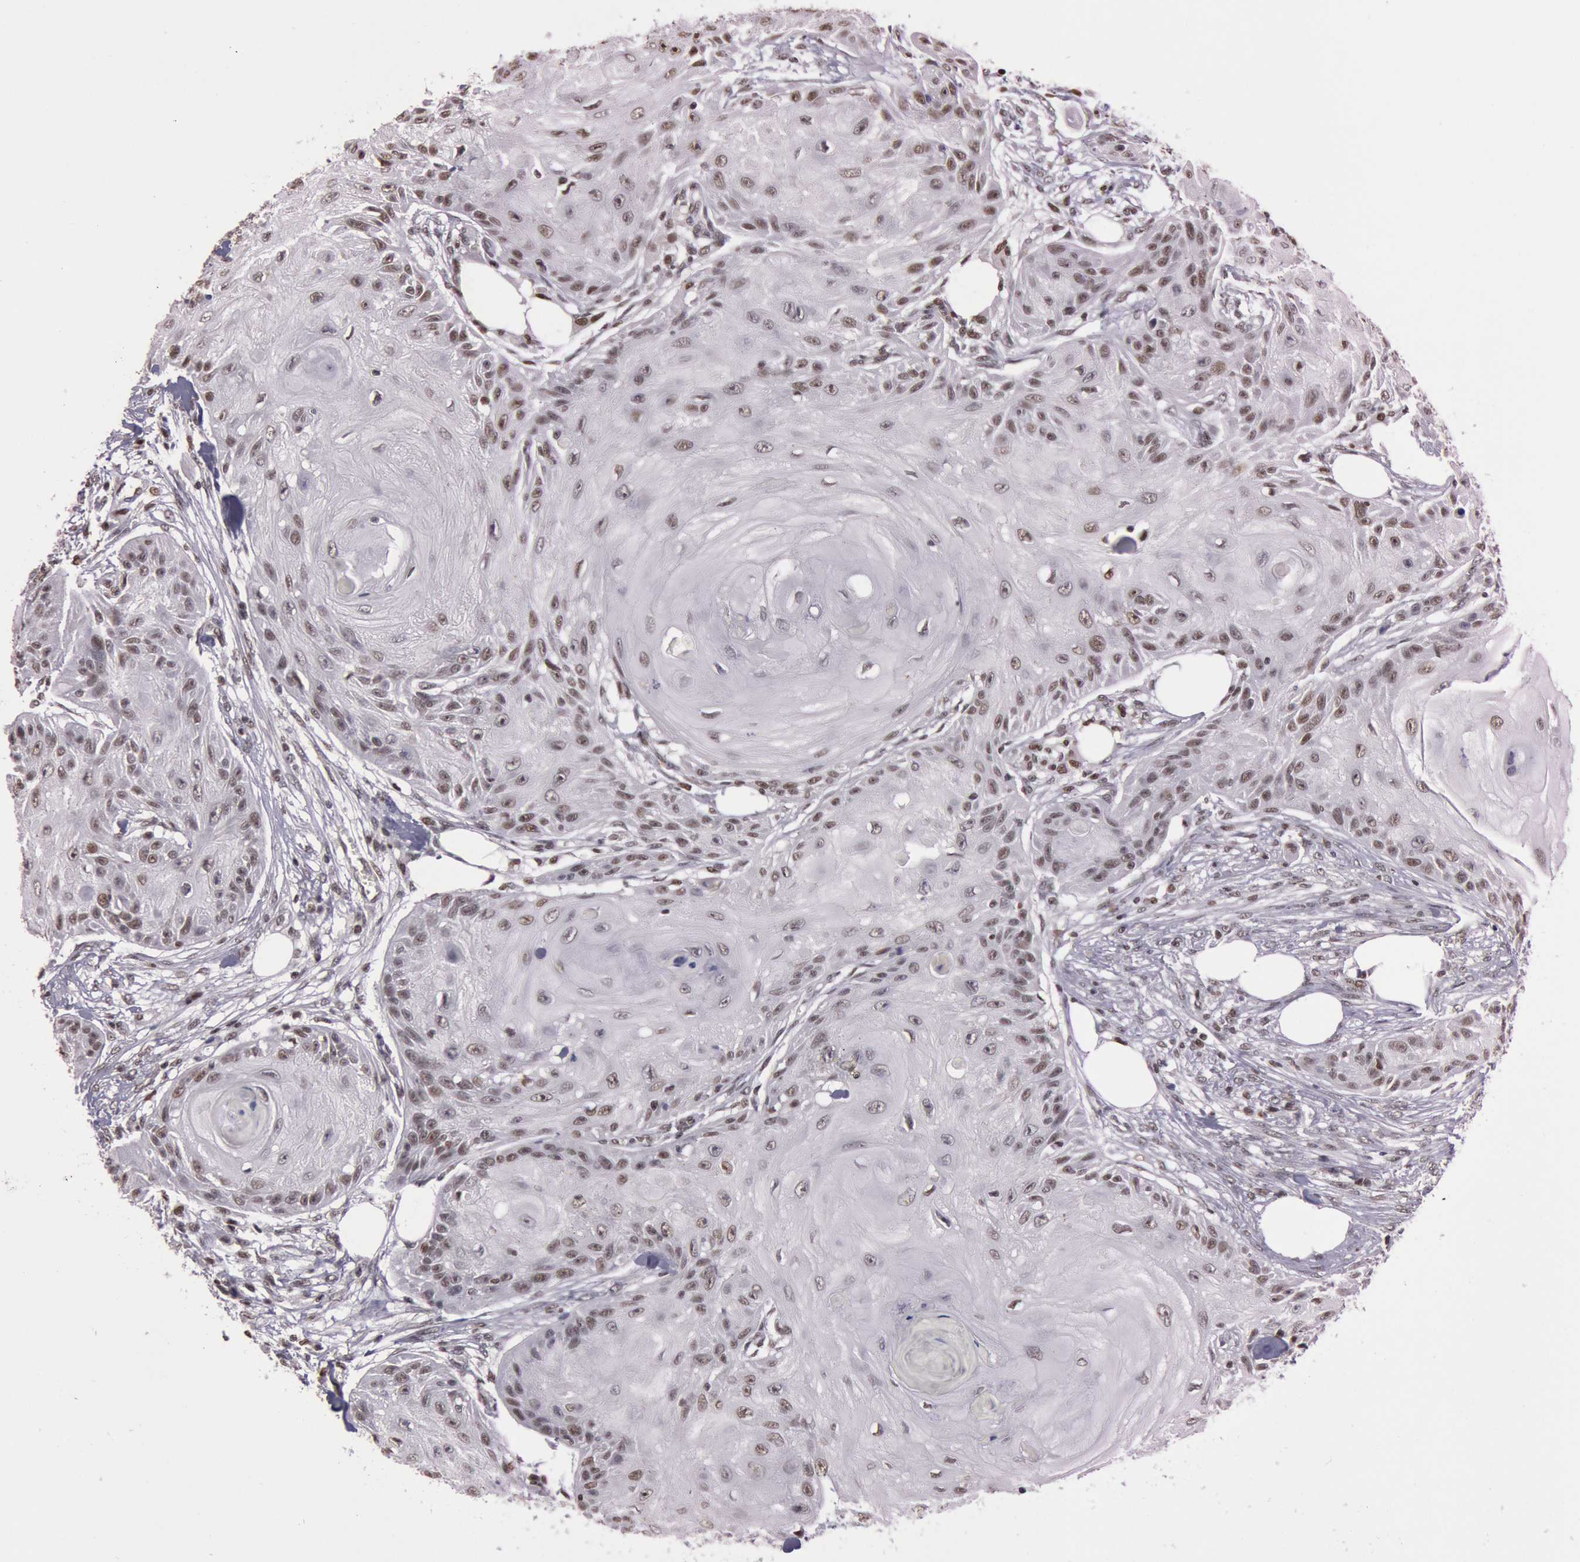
{"staining": {"intensity": "weak", "quantity": "<25%", "location": "nuclear"}, "tissue": "skin cancer", "cell_type": "Tumor cells", "image_type": "cancer", "snomed": [{"axis": "morphology", "description": "Squamous cell carcinoma, NOS"}, {"axis": "topography", "description": "Skin"}], "caption": "Immunohistochemical staining of skin cancer (squamous cell carcinoma) shows no significant staining in tumor cells.", "gene": "TASL", "patient": {"sex": "female", "age": 88}}